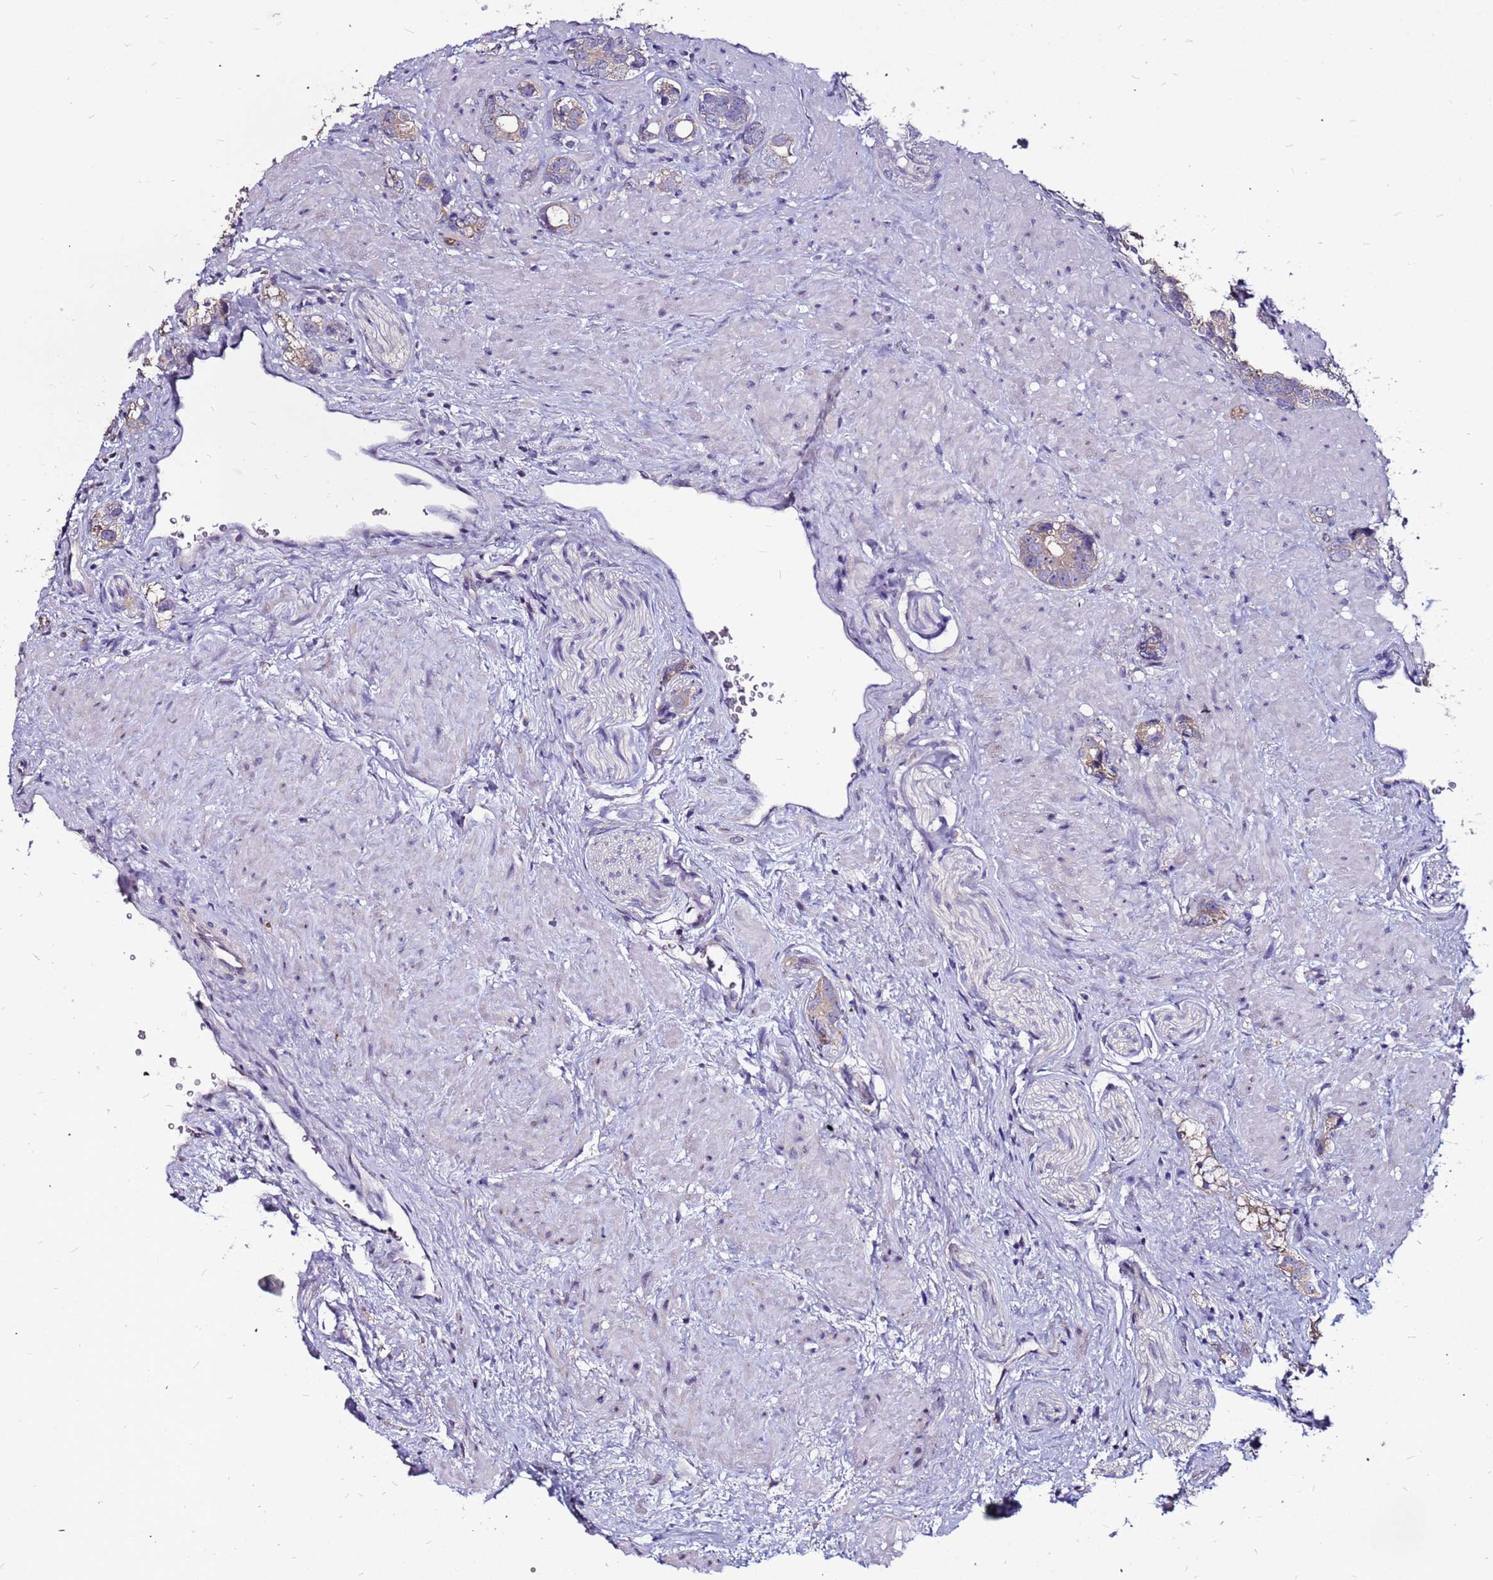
{"staining": {"intensity": "weak", "quantity": ">75%", "location": "cytoplasmic/membranous"}, "tissue": "prostate cancer", "cell_type": "Tumor cells", "image_type": "cancer", "snomed": [{"axis": "morphology", "description": "Adenocarcinoma, High grade"}, {"axis": "topography", "description": "Prostate"}], "caption": "A low amount of weak cytoplasmic/membranous positivity is identified in about >75% of tumor cells in prostate cancer (adenocarcinoma (high-grade)) tissue.", "gene": "SLC44A3", "patient": {"sex": "male", "age": 63}}